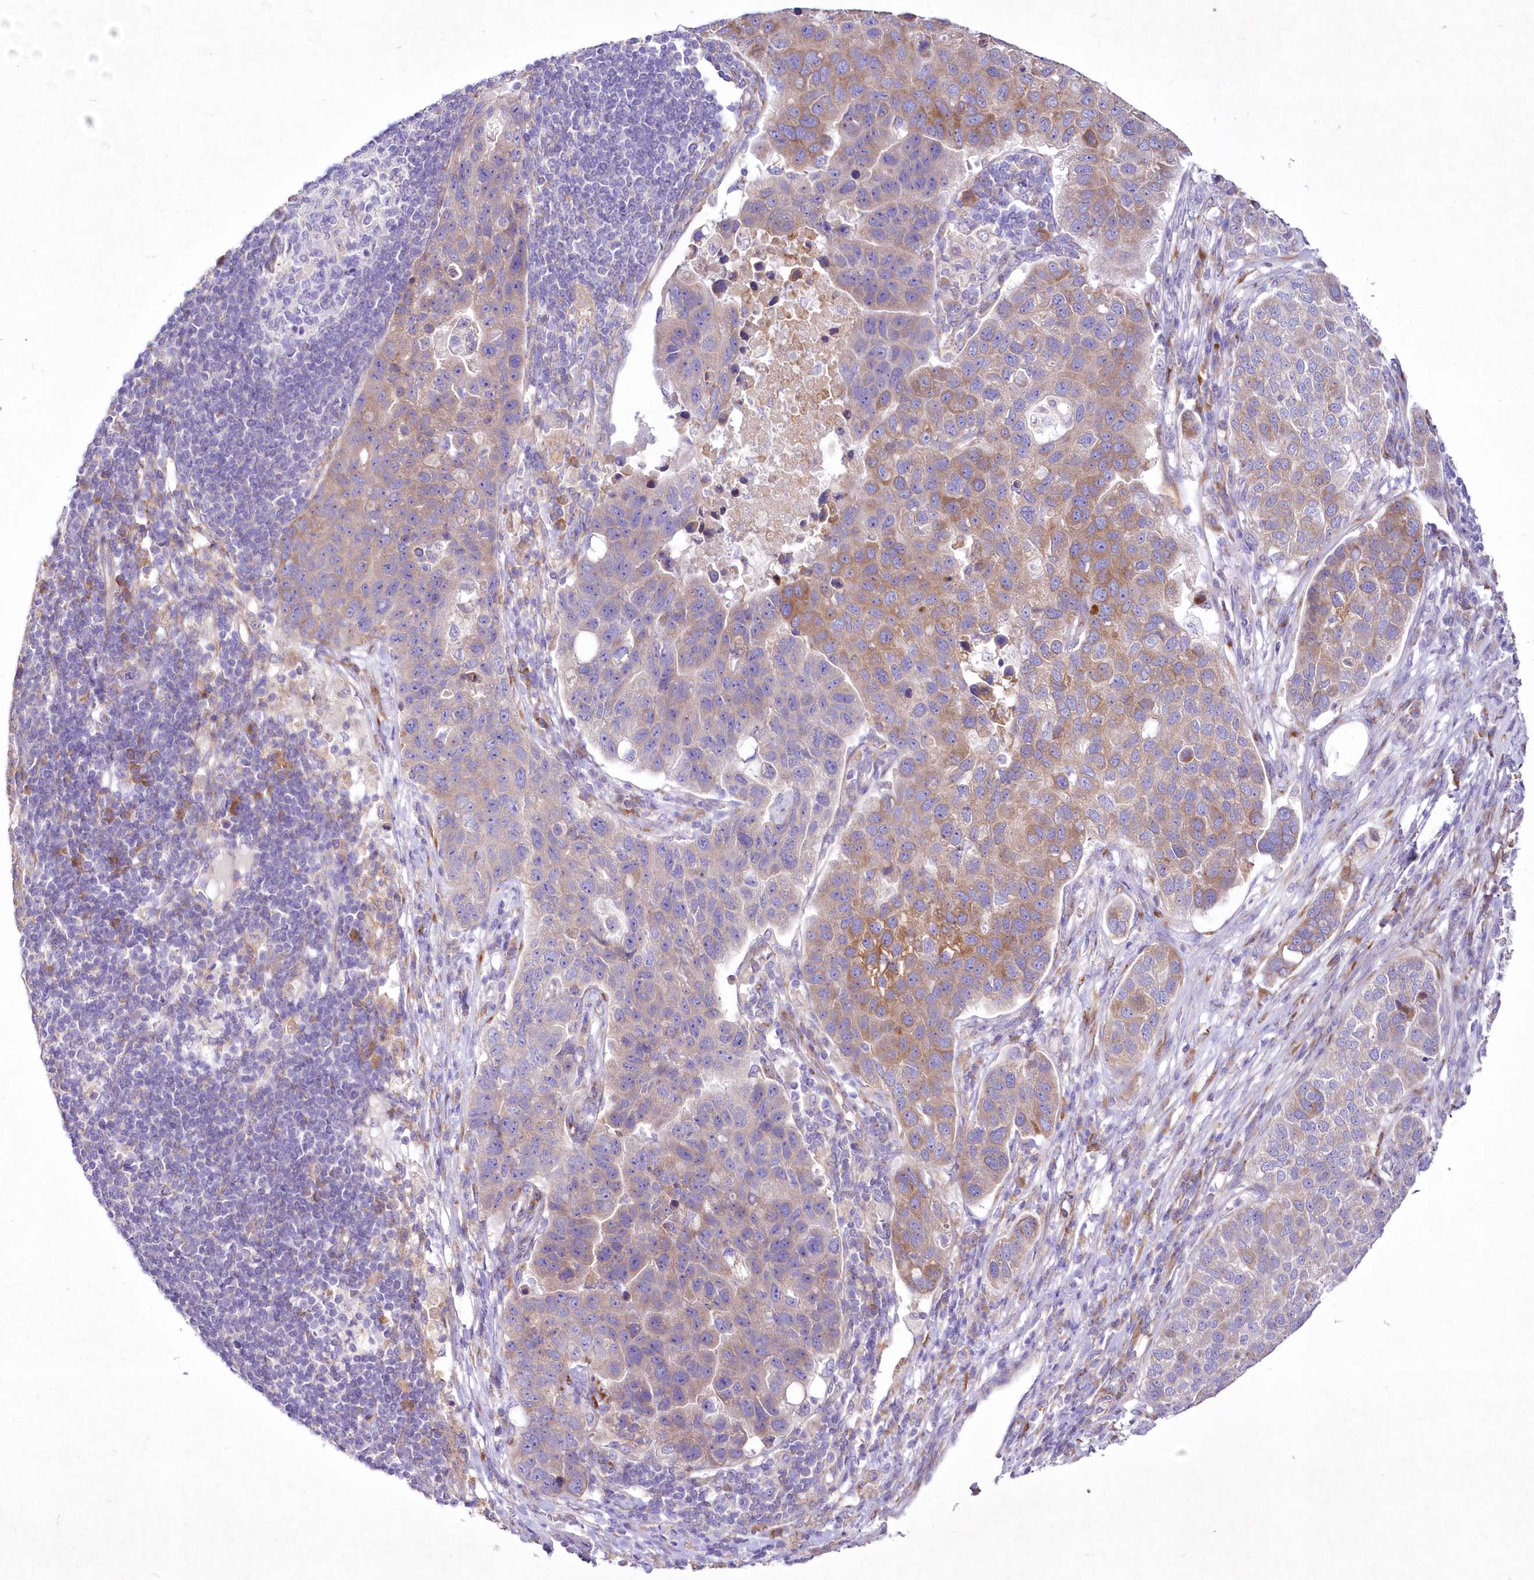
{"staining": {"intensity": "moderate", "quantity": "<25%", "location": "cytoplasmic/membranous"}, "tissue": "pancreatic cancer", "cell_type": "Tumor cells", "image_type": "cancer", "snomed": [{"axis": "morphology", "description": "Adenocarcinoma, NOS"}, {"axis": "topography", "description": "Pancreas"}], "caption": "IHC staining of pancreatic cancer (adenocarcinoma), which exhibits low levels of moderate cytoplasmic/membranous expression in about <25% of tumor cells indicating moderate cytoplasmic/membranous protein expression. The staining was performed using DAB (brown) for protein detection and nuclei were counterstained in hematoxylin (blue).", "gene": "ARFGEF3", "patient": {"sex": "female", "age": 61}}